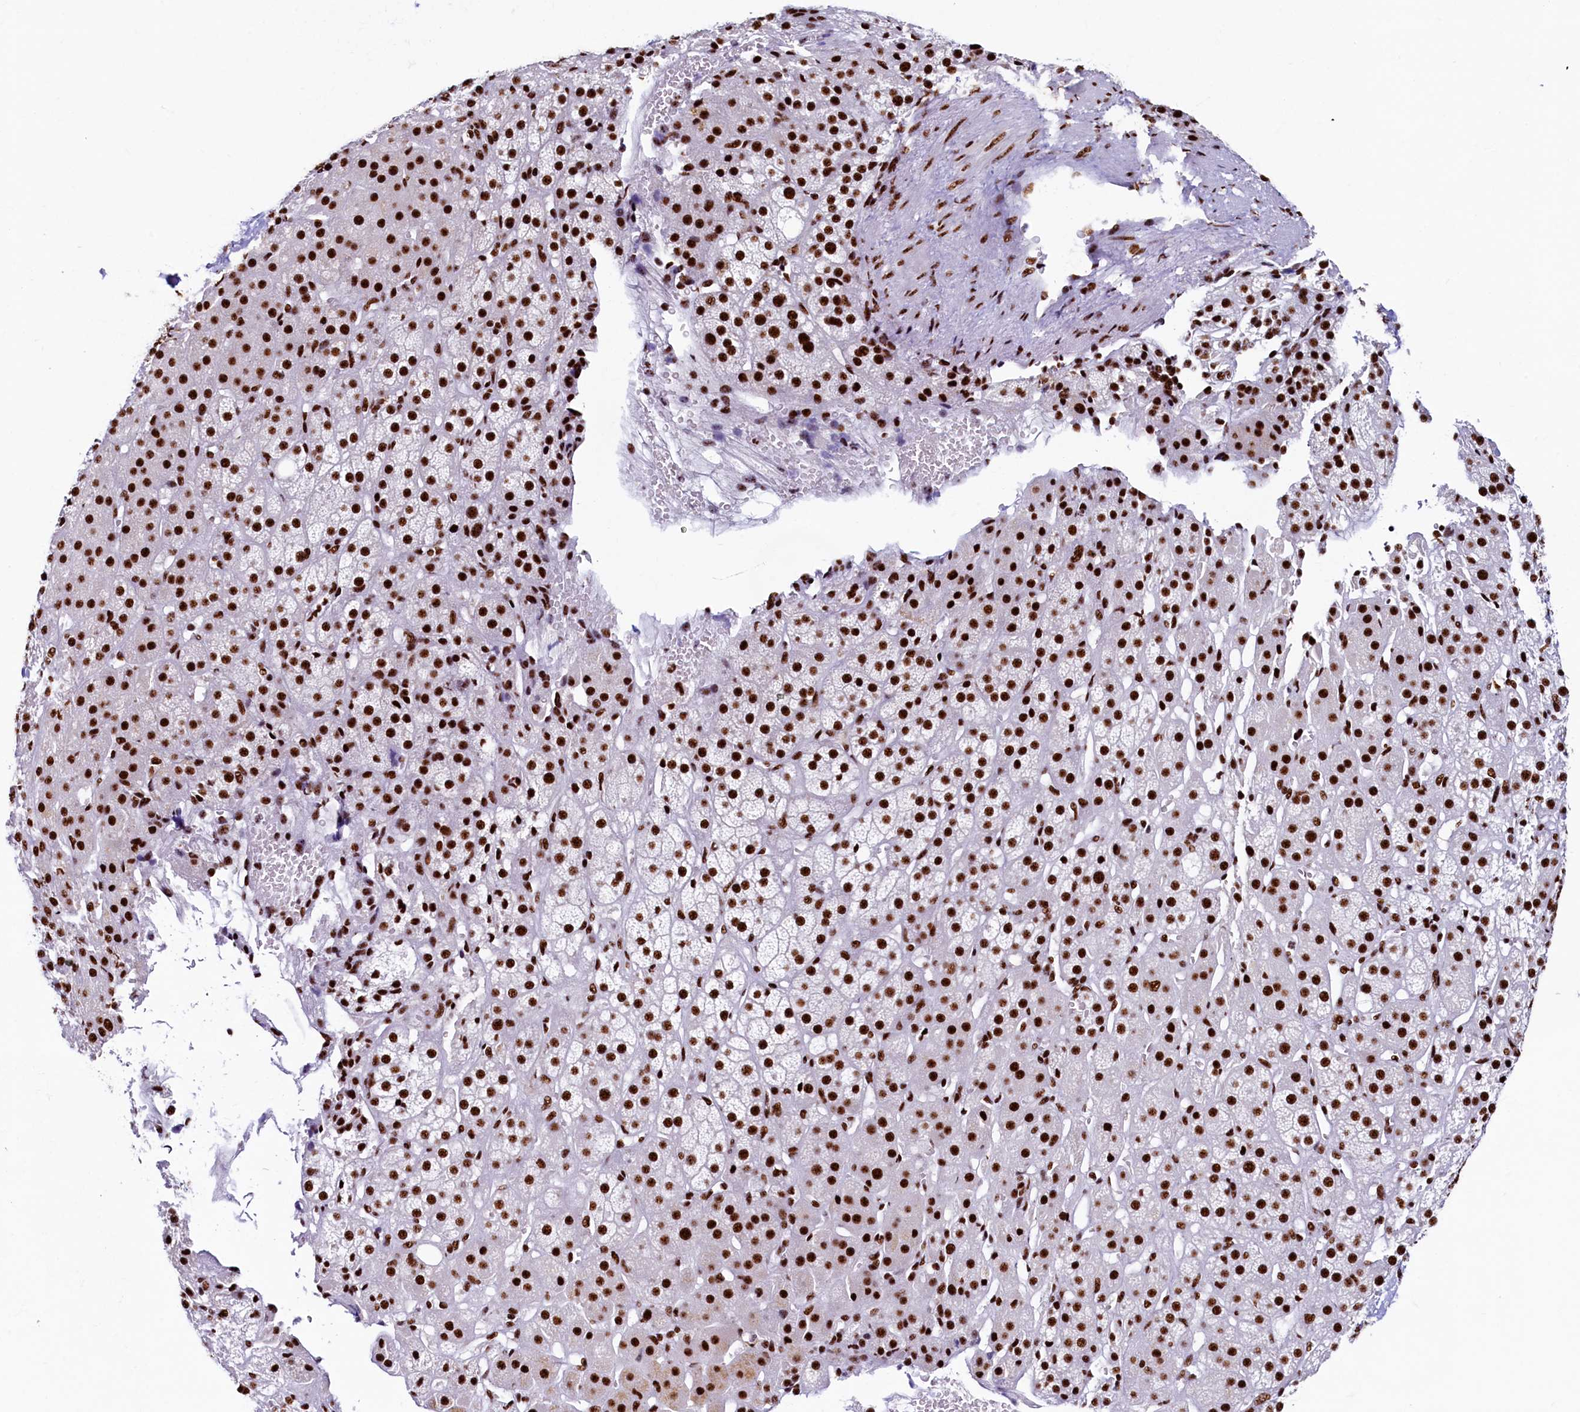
{"staining": {"intensity": "strong", "quantity": ">75%", "location": "nuclear"}, "tissue": "adrenal gland", "cell_type": "Glandular cells", "image_type": "normal", "snomed": [{"axis": "morphology", "description": "Normal tissue, NOS"}, {"axis": "topography", "description": "Adrenal gland"}], "caption": "Immunohistochemical staining of benign human adrenal gland exhibits >75% levels of strong nuclear protein positivity in approximately >75% of glandular cells.", "gene": "SRRM2", "patient": {"sex": "female", "age": 57}}